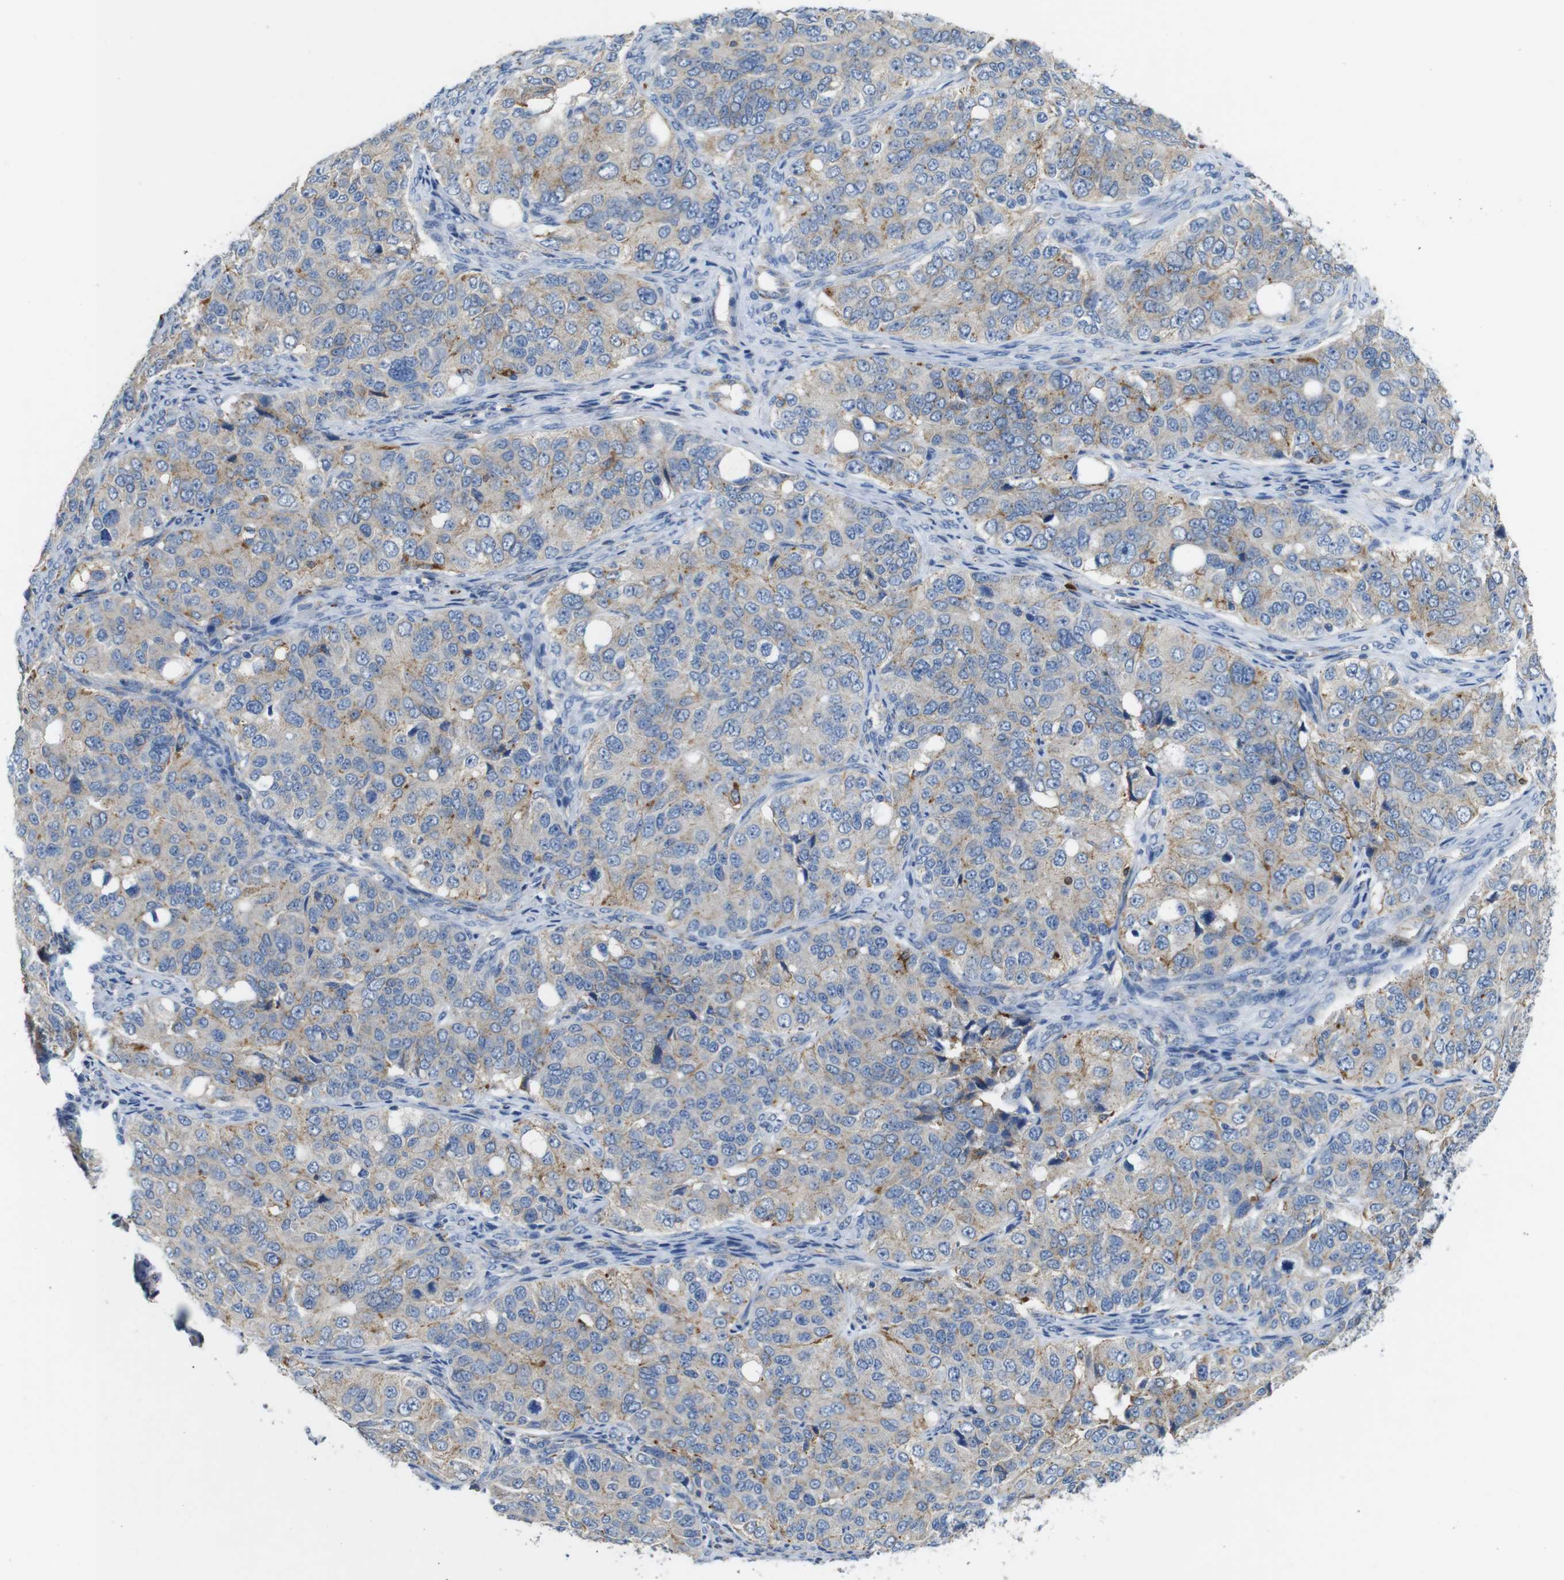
{"staining": {"intensity": "weak", "quantity": "25%-75%", "location": "cytoplasmic/membranous"}, "tissue": "ovarian cancer", "cell_type": "Tumor cells", "image_type": "cancer", "snomed": [{"axis": "morphology", "description": "Carcinoma, endometroid"}, {"axis": "topography", "description": "Ovary"}], "caption": "Brown immunohistochemical staining in human ovarian endometroid carcinoma shows weak cytoplasmic/membranous expression in approximately 25%-75% of tumor cells. (DAB (3,3'-diaminobenzidine) IHC with brightfield microscopy, high magnification).", "gene": "NHLRC3", "patient": {"sex": "female", "age": 51}}